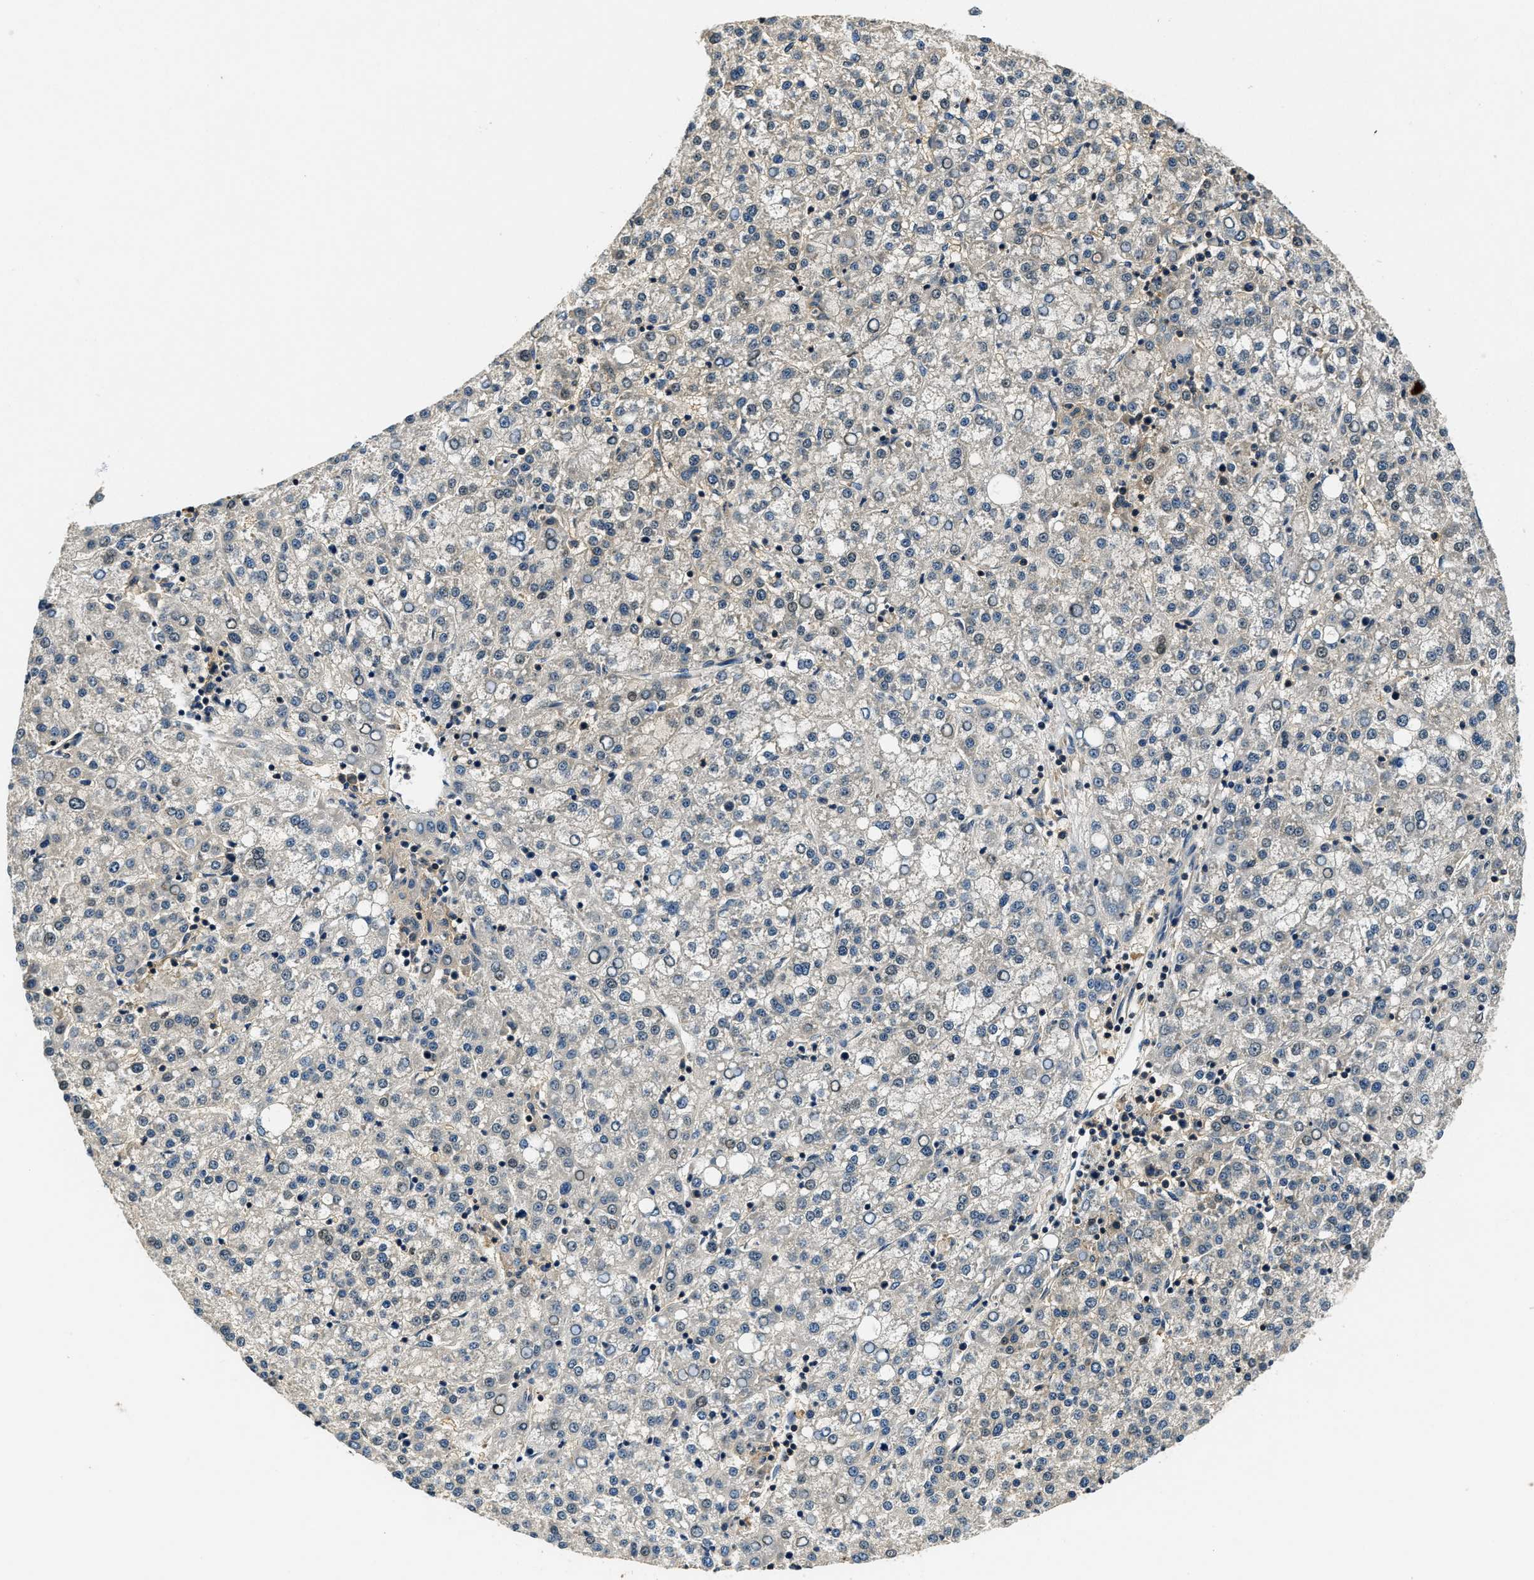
{"staining": {"intensity": "weak", "quantity": "<25%", "location": "cytoplasmic/membranous"}, "tissue": "liver cancer", "cell_type": "Tumor cells", "image_type": "cancer", "snomed": [{"axis": "morphology", "description": "Carcinoma, Hepatocellular, NOS"}, {"axis": "topography", "description": "Liver"}], "caption": "IHC photomicrograph of human liver hepatocellular carcinoma stained for a protein (brown), which reveals no staining in tumor cells.", "gene": "RESF1", "patient": {"sex": "female", "age": 58}}